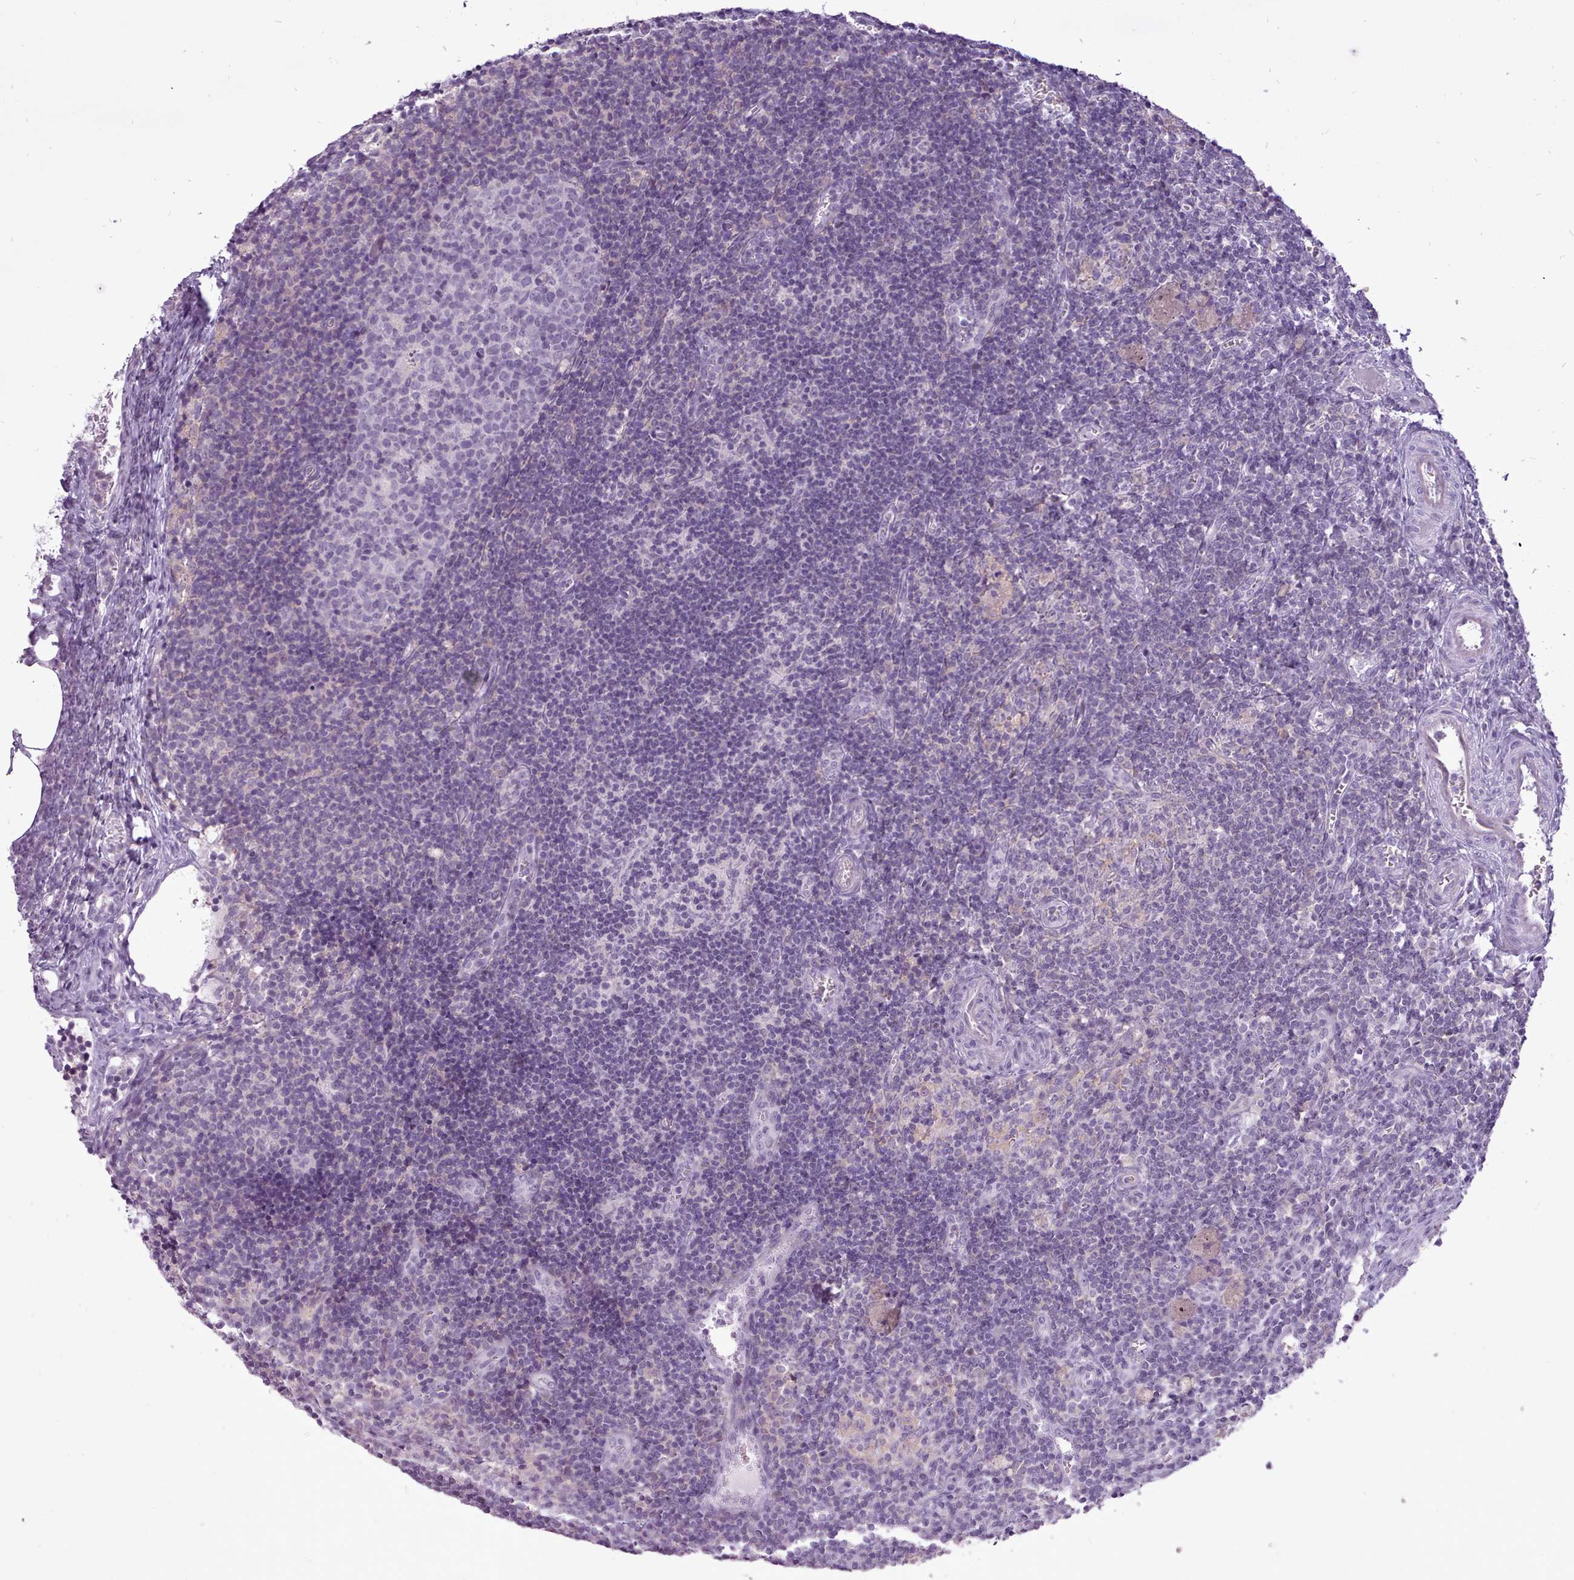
{"staining": {"intensity": "negative", "quantity": "none", "location": "none"}, "tissue": "lymph node", "cell_type": "Germinal center cells", "image_type": "normal", "snomed": [{"axis": "morphology", "description": "Normal tissue, NOS"}, {"axis": "topography", "description": "Lymph node"}], "caption": "This is an immunohistochemistry image of benign human lymph node. There is no positivity in germinal center cells.", "gene": "BDKRB2", "patient": {"sex": "female", "age": 37}}